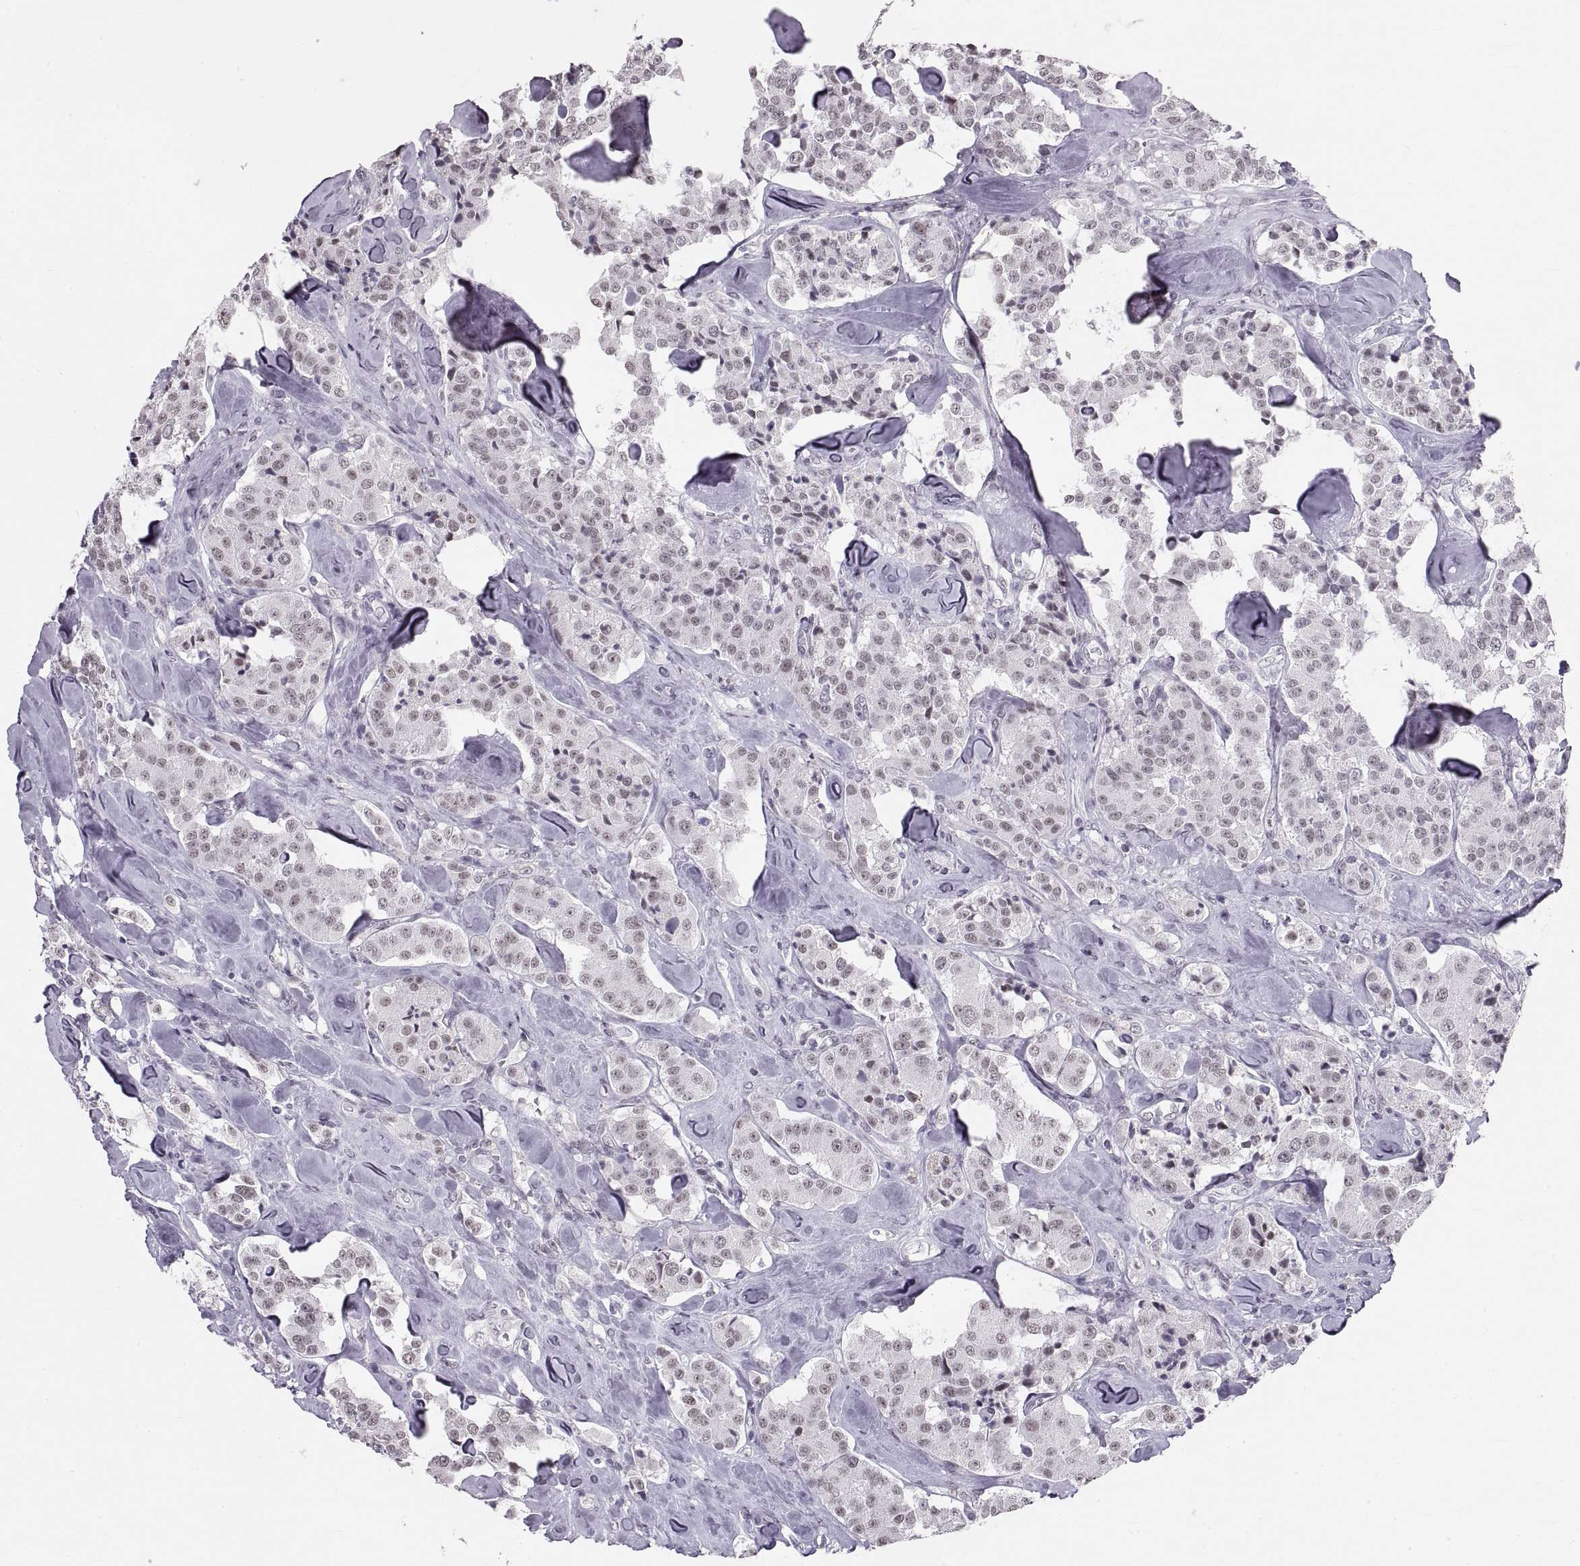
{"staining": {"intensity": "weak", "quantity": "<25%", "location": "nuclear"}, "tissue": "carcinoid", "cell_type": "Tumor cells", "image_type": "cancer", "snomed": [{"axis": "morphology", "description": "Carcinoid, malignant, NOS"}, {"axis": "topography", "description": "Pancreas"}], "caption": "This is an immunohistochemistry (IHC) image of carcinoid. There is no positivity in tumor cells.", "gene": "NANOS3", "patient": {"sex": "male", "age": 41}}